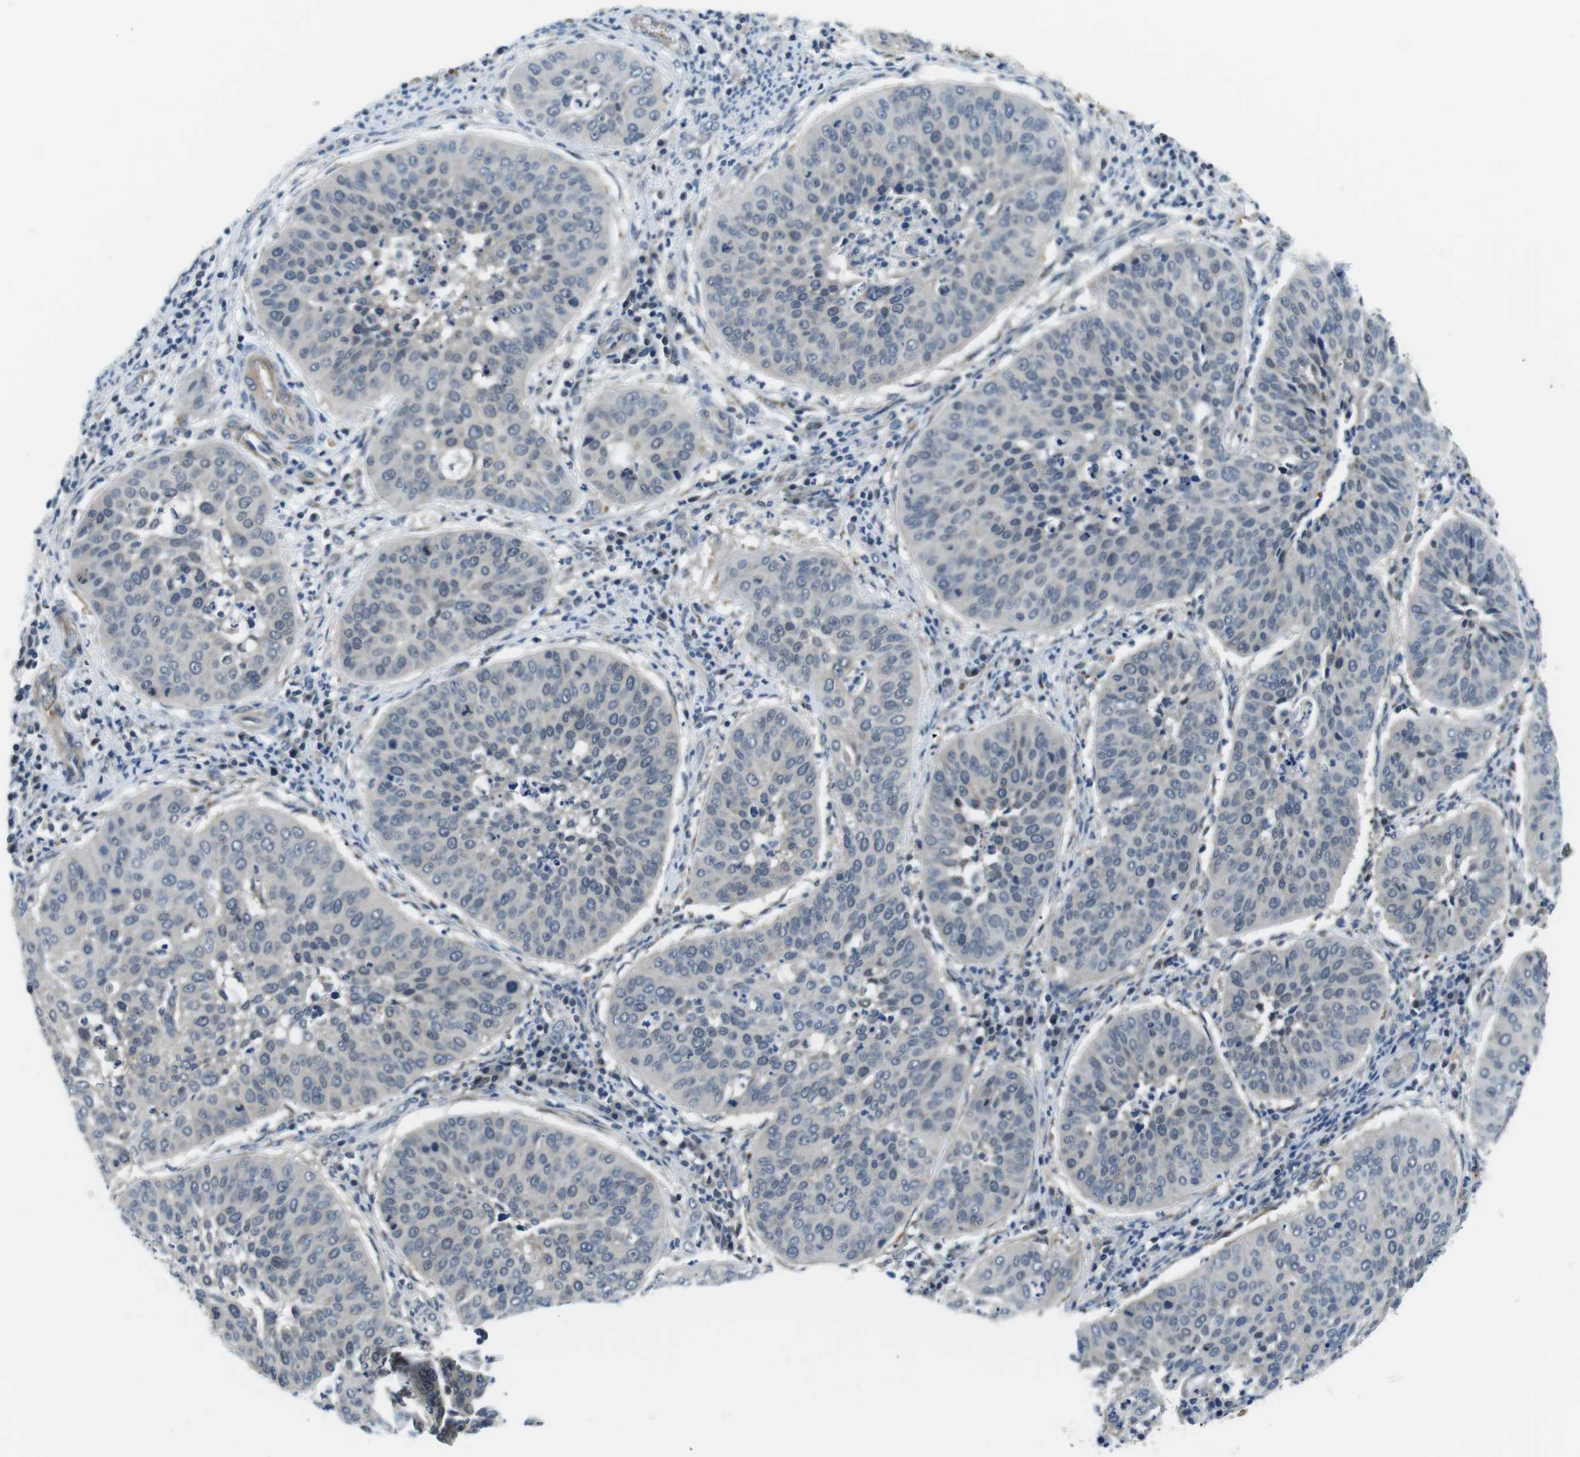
{"staining": {"intensity": "negative", "quantity": "none", "location": "none"}, "tissue": "cervical cancer", "cell_type": "Tumor cells", "image_type": "cancer", "snomed": [{"axis": "morphology", "description": "Normal tissue, NOS"}, {"axis": "morphology", "description": "Squamous cell carcinoma, NOS"}, {"axis": "topography", "description": "Cervix"}], "caption": "Tumor cells are negative for brown protein staining in cervical squamous cell carcinoma.", "gene": "WSCD1", "patient": {"sex": "female", "age": 39}}